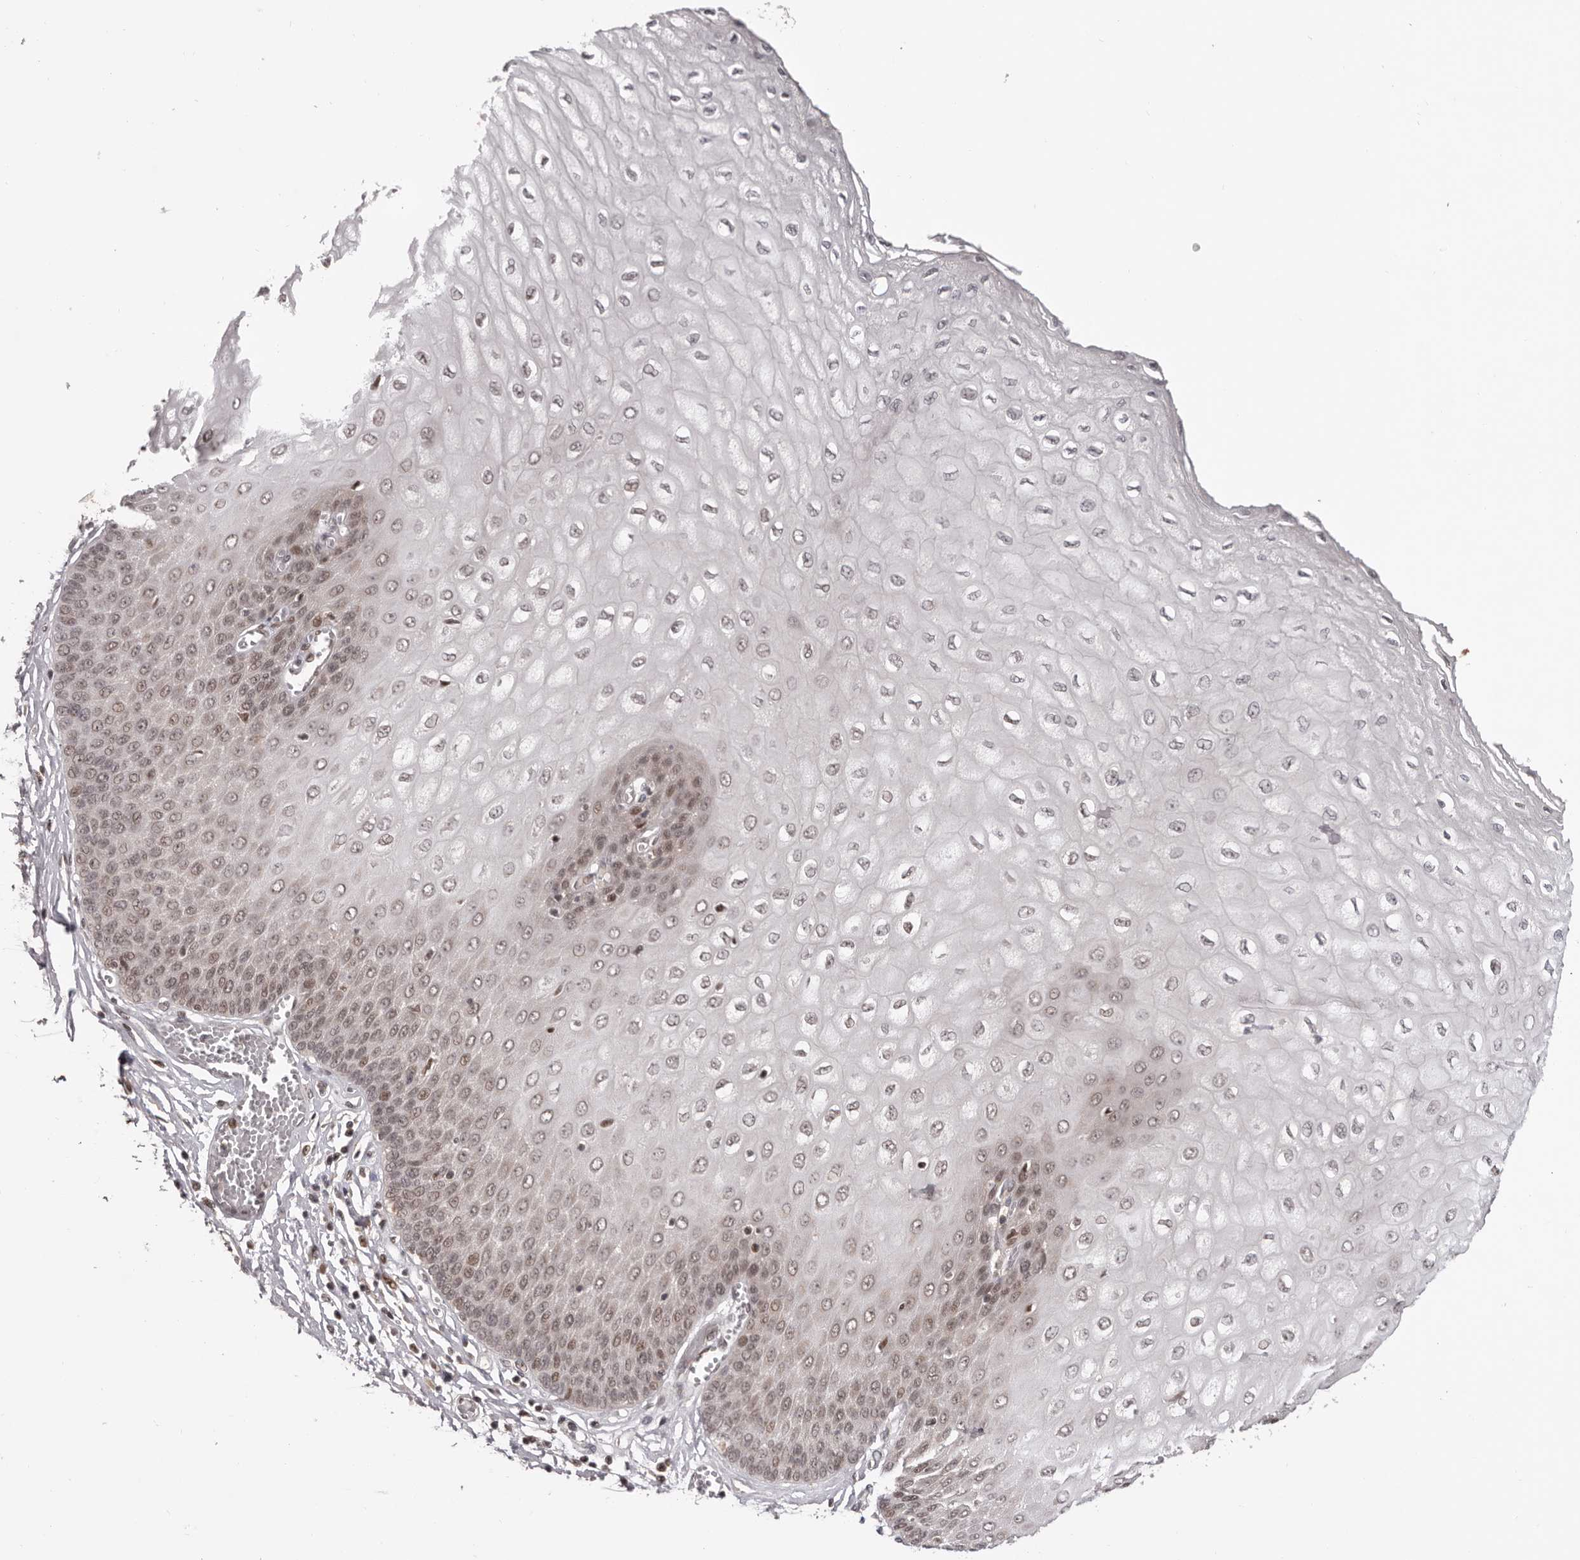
{"staining": {"intensity": "moderate", "quantity": "25%-75%", "location": "nuclear"}, "tissue": "esophagus", "cell_type": "Squamous epithelial cells", "image_type": "normal", "snomed": [{"axis": "morphology", "description": "Normal tissue, NOS"}, {"axis": "topography", "description": "Esophagus"}], "caption": "Esophagus stained for a protein displays moderate nuclear positivity in squamous epithelial cells.", "gene": "TBX5", "patient": {"sex": "male", "age": 60}}